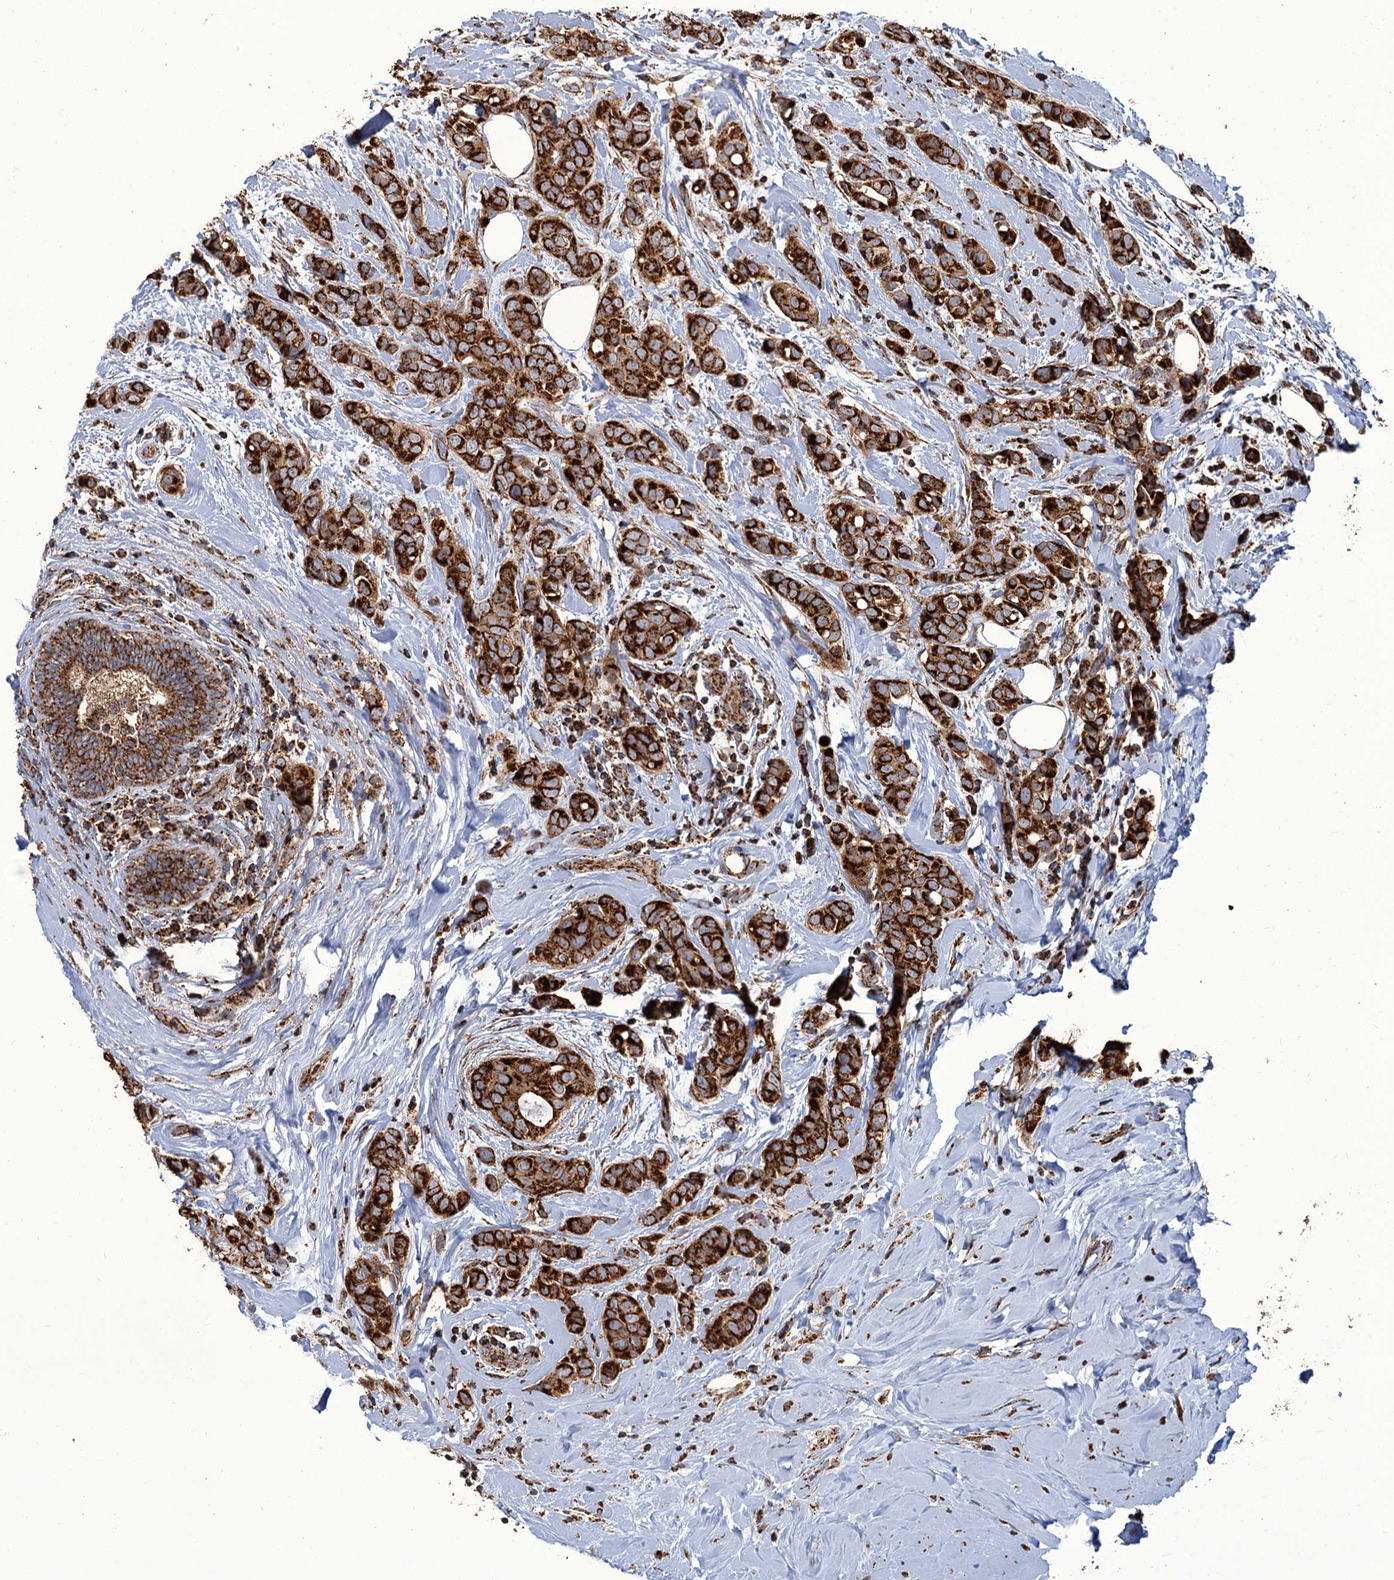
{"staining": {"intensity": "strong", "quantity": ">75%", "location": "cytoplasmic/membranous"}, "tissue": "breast cancer", "cell_type": "Tumor cells", "image_type": "cancer", "snomed": [{"axis": "morphology", "description": "Lobular carcinoma"}, {"axis": "topography", "description": "Breast"}], "caption": "There is high levels of strong cytoplasmic/membranous staining in tumor cells of breast cancer (lobular carcinoma), as demonstrated by immunohistochemical staining (brown color).", "gene": "APH1A", "patient": {"sex": "female", "age": 51}}